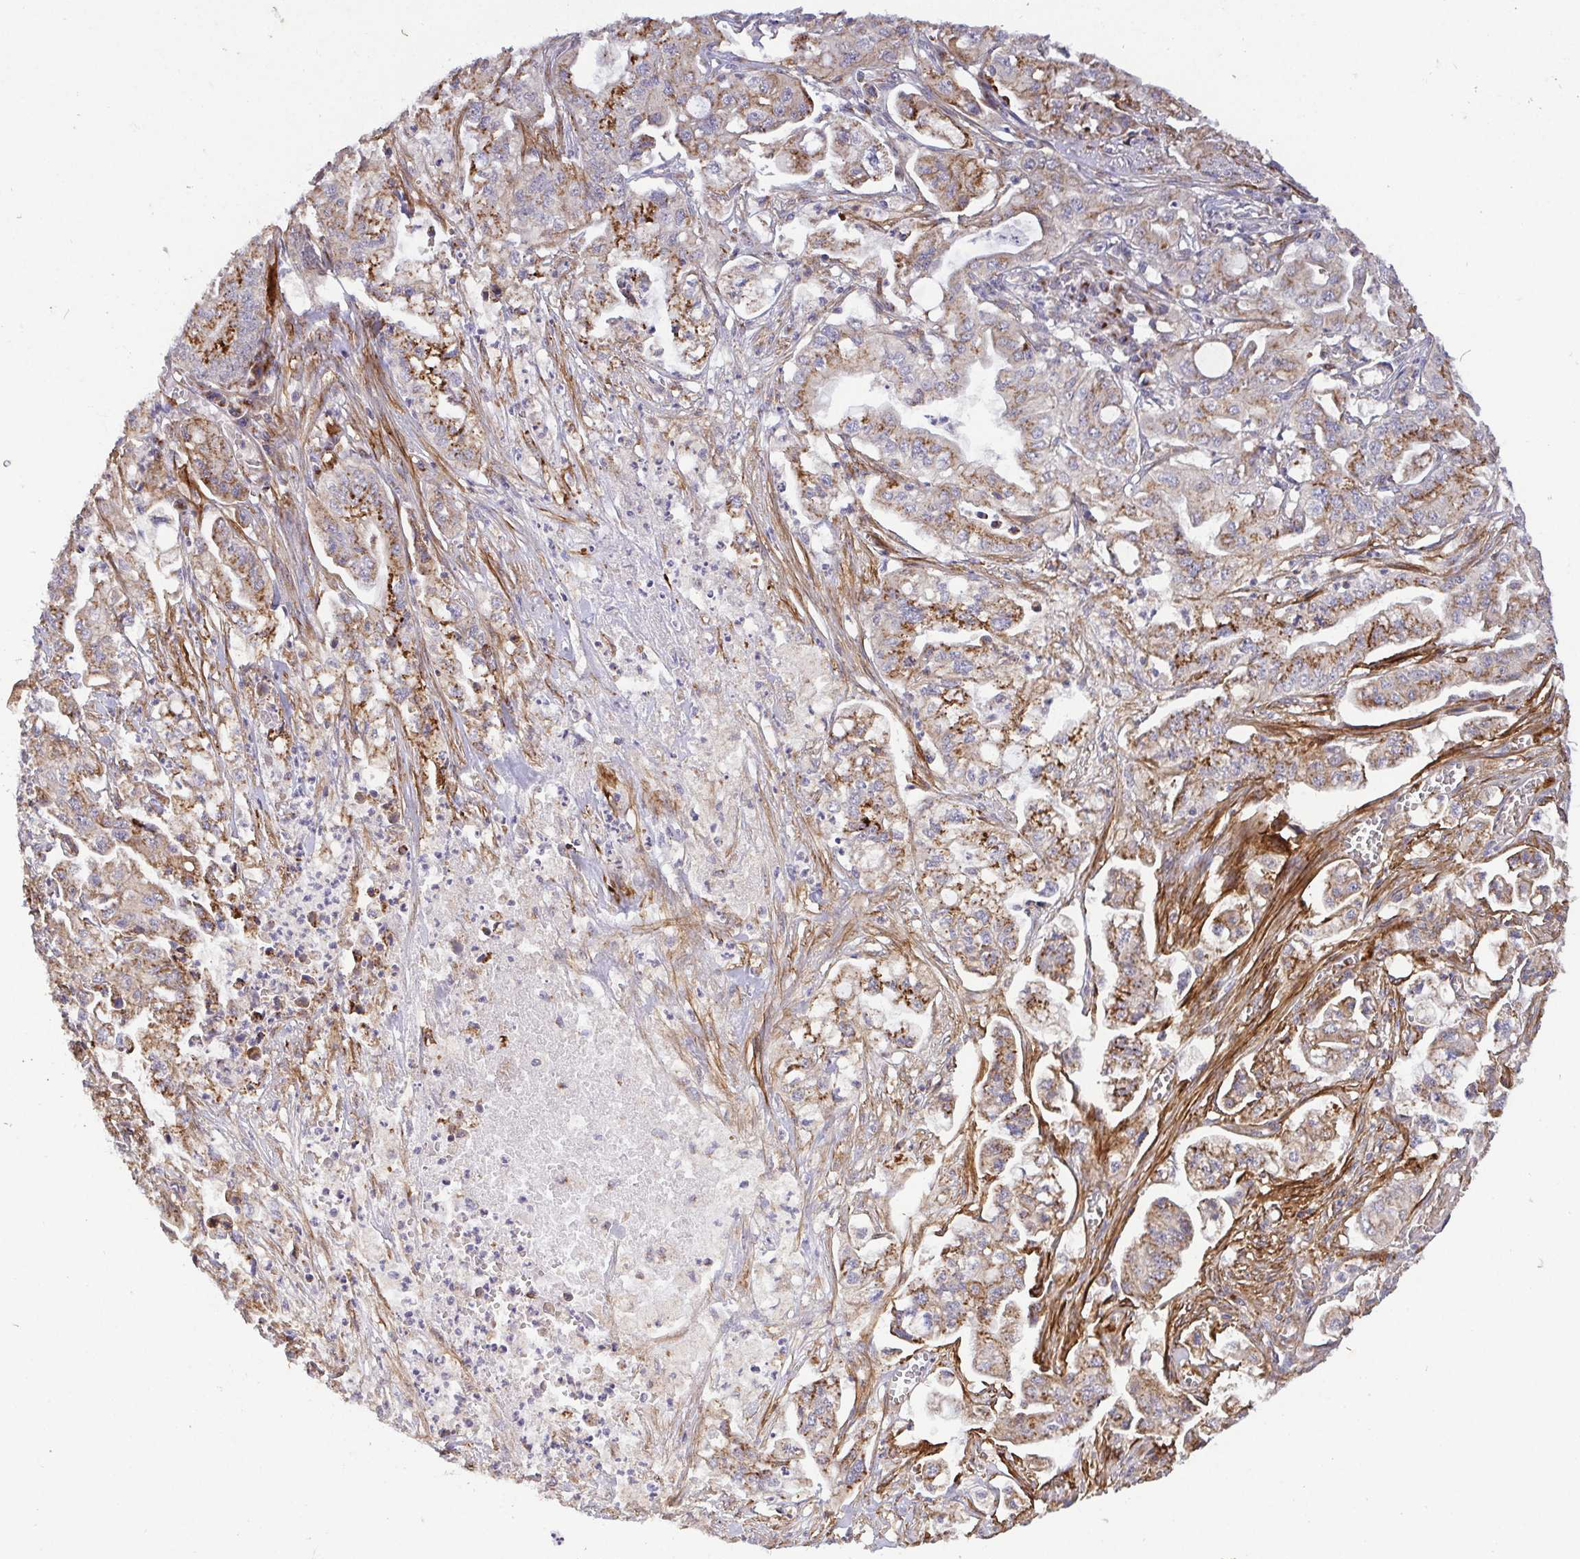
{"staining": {"intensity": "moderate", "quantity": "25%-75%", "location": "cytoplasmic/membranous"}, "tissue": "pancreatic cancer", "cell_type": "Tumor cells", "image_type": "cancer", "snomed": [{"axis": "morphology", "description": "Adenocarcinoma, NOS"}, {"axis": "topography", "description": "Pancreas"}], "caption": "A brown stain labels moderate cytoplasmic/membranous positivity of a protein in pancreatic cancer (adenocarcinoma) tumor cells.", "gene": "TM9SF4", "patient": {"sex": "male", "age": 68}}